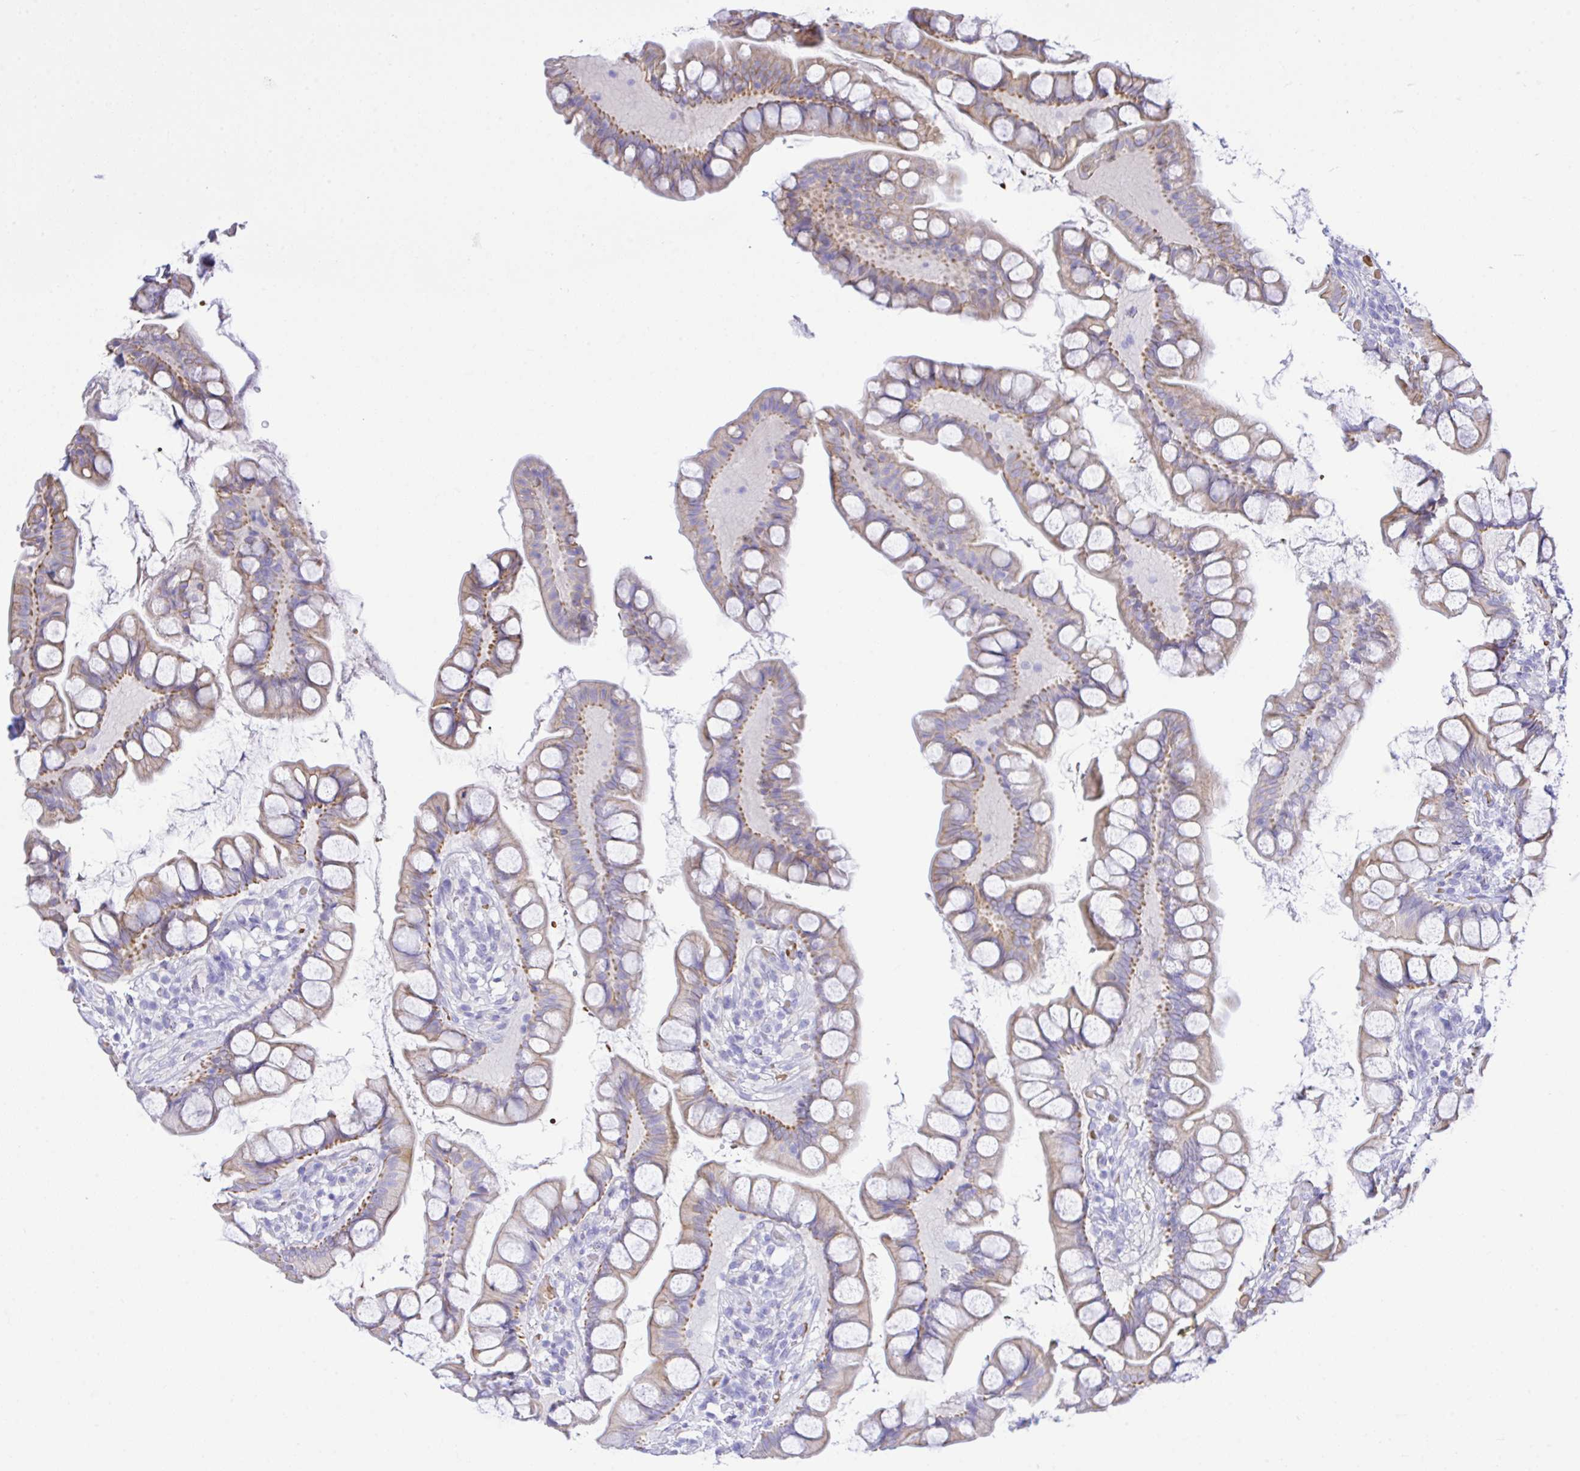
{"staining": {"intensity": "weak", "quantity": "25%-75%", "location": "cytoplasmic/membranous"}, "tissue": "small intestine", "cell_type": "Glandular cells", "image_type": "normal", "snomed": [{"axis": "morphology", "description": "Normal tissue, NOS"}, {"axis": "topography", "description": "Small intestine"}], "caption": "Small intestine stained with immunohistochemistry (IHC) reveals weak cytoplasmic/membranous expression in approximately 25%-75% of glandular cells. The staining is performed using DAB brown chromogen to label protein expression. The nuclei are counter-stained blue using hematoxylin.", "gene": "ZNF221", "patient": {"sex": "male", "age": 70}}